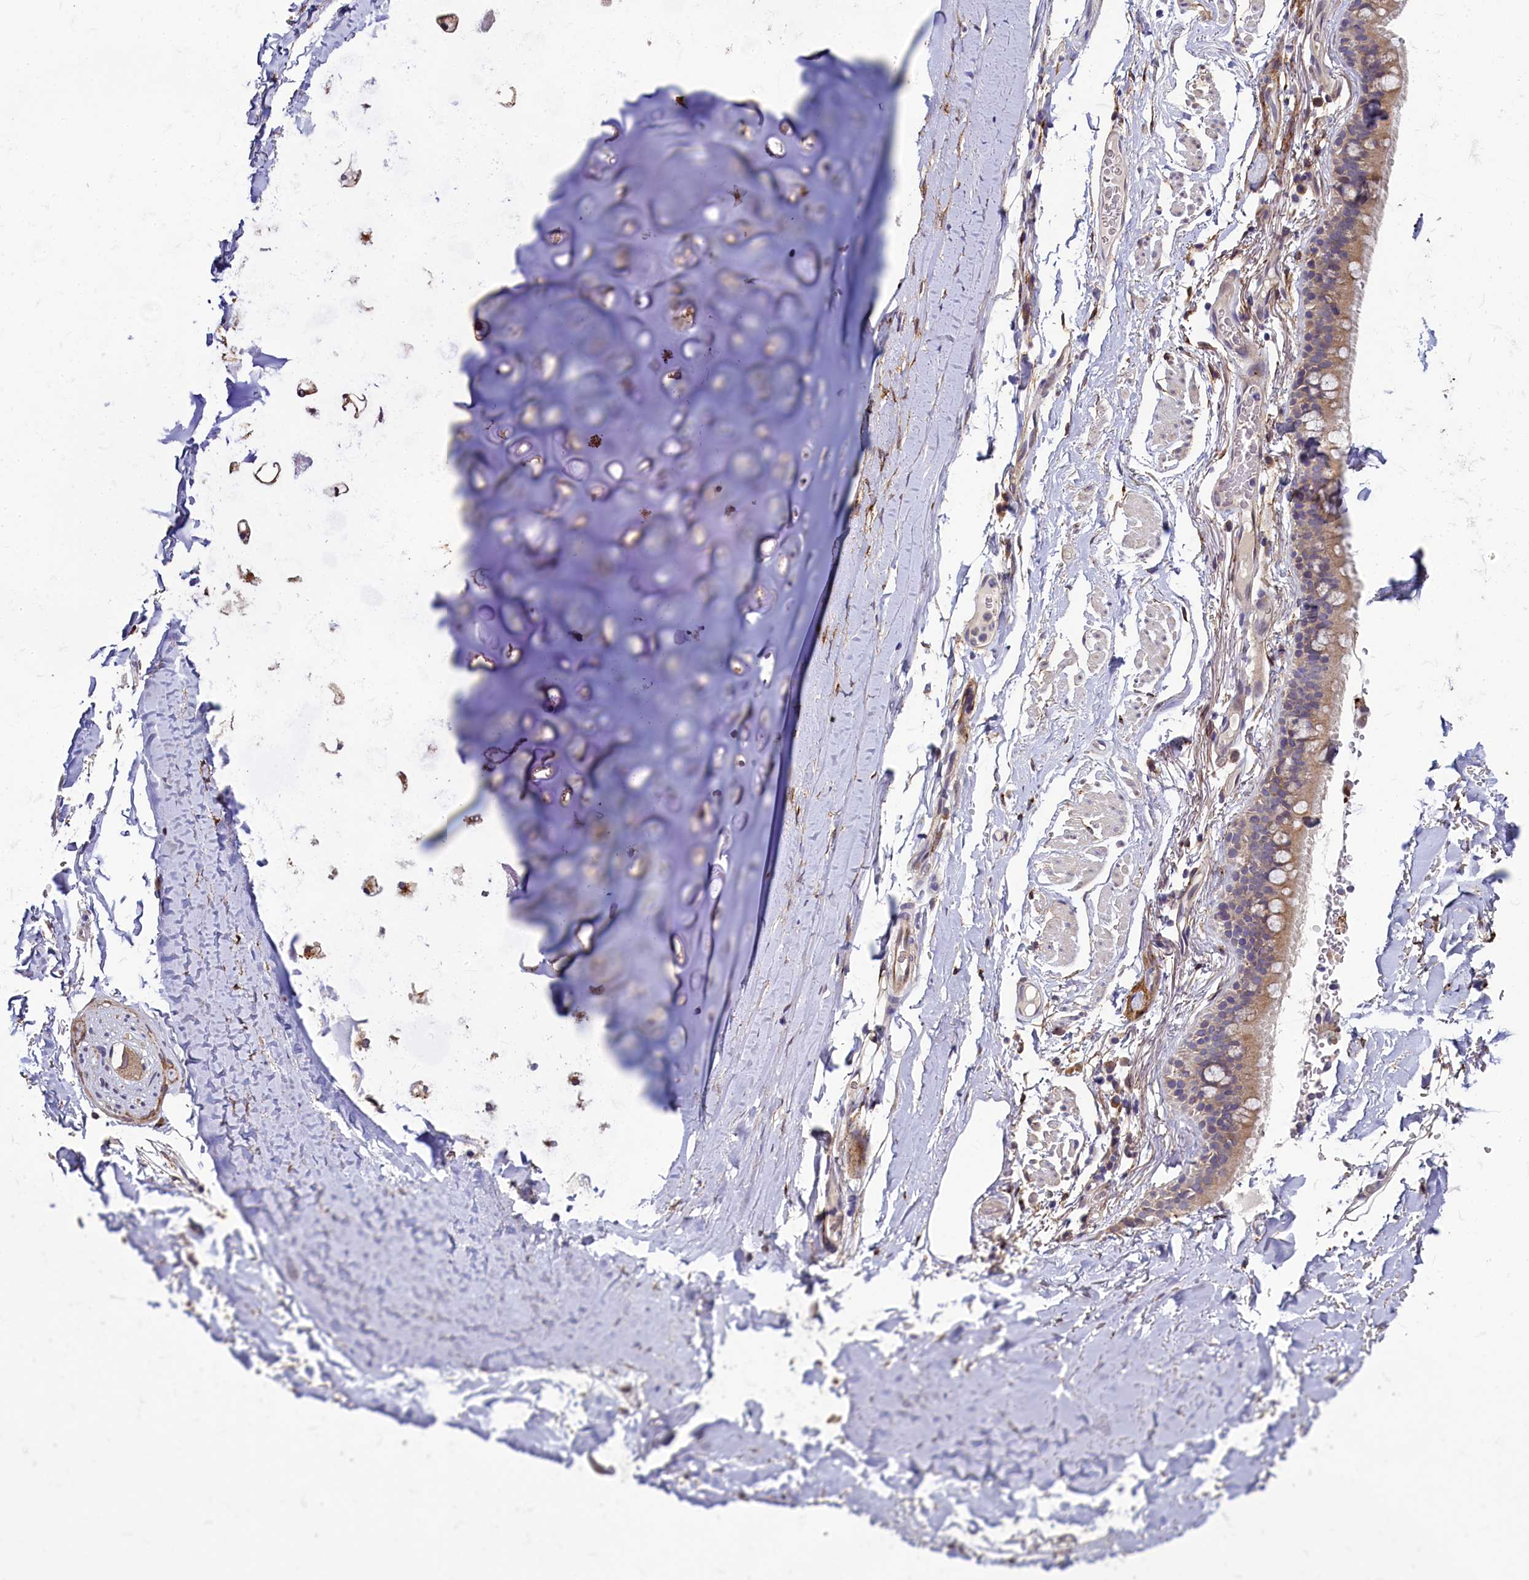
{"staining": {"intensity": "moderate", "quantity": "25%-75%", "location": "cytoplasmic/membranous"}, "tissue": "adipose tissue", "cell_type": "Adipocytes", "image_type": "normal", "snomed": [{"axis": "morphology", "description": "Normal tissue, NOS"}, {"axis": "topography", "description": "Lymph node"}, {"axis": "topography", "description": "Bronchus"}], "caption": "Adipocytes display medium levels of moderate cytoplasmic/membranous positivity in approximately 25%-75% of cells in unremarkable human adipose tissue.", "gene": "MRC2", "patient": {"sex": "male", "age": 63}}